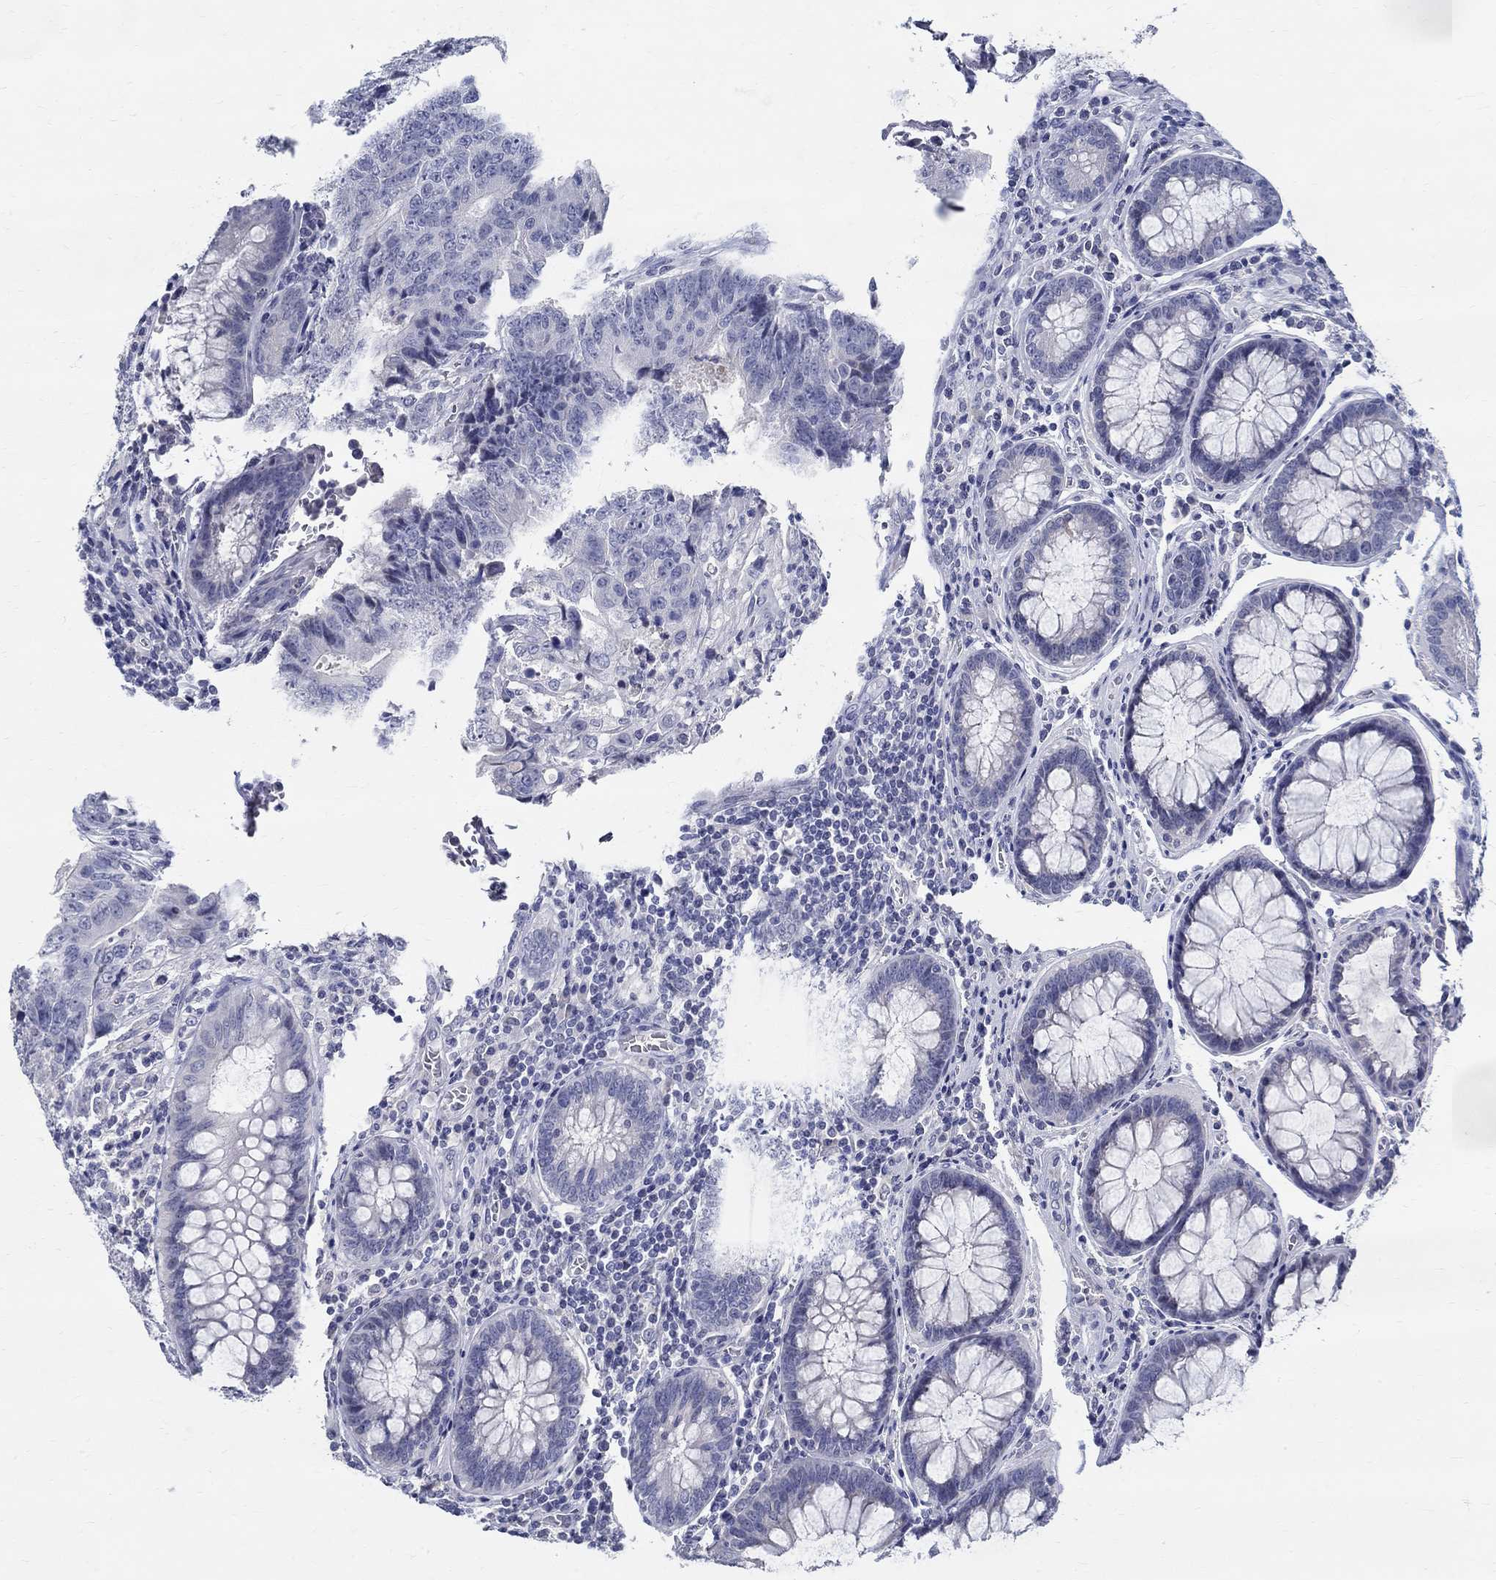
{"staining": {"intensity": "negative", "quantity": "none", "location": "none"}, "tissue": "colorectal cancer", "cell_type": "Tumor cells", "image_type": "cancer", "snomed": [{"axis": "morphology", "description": "Adenocarcinoma, NOS"}, {"axis": "topography", "description": "Colon"}], "caption": "Immunohistochemistry histopathology image of neoplastic tissue: colorectal cancer stained with DAB (3,3'-diaminobenzidine) exhibits no significant protein expression in tumor cells.", "gene": "CETN1", "patient": {"sex": "female", "age": 48}}